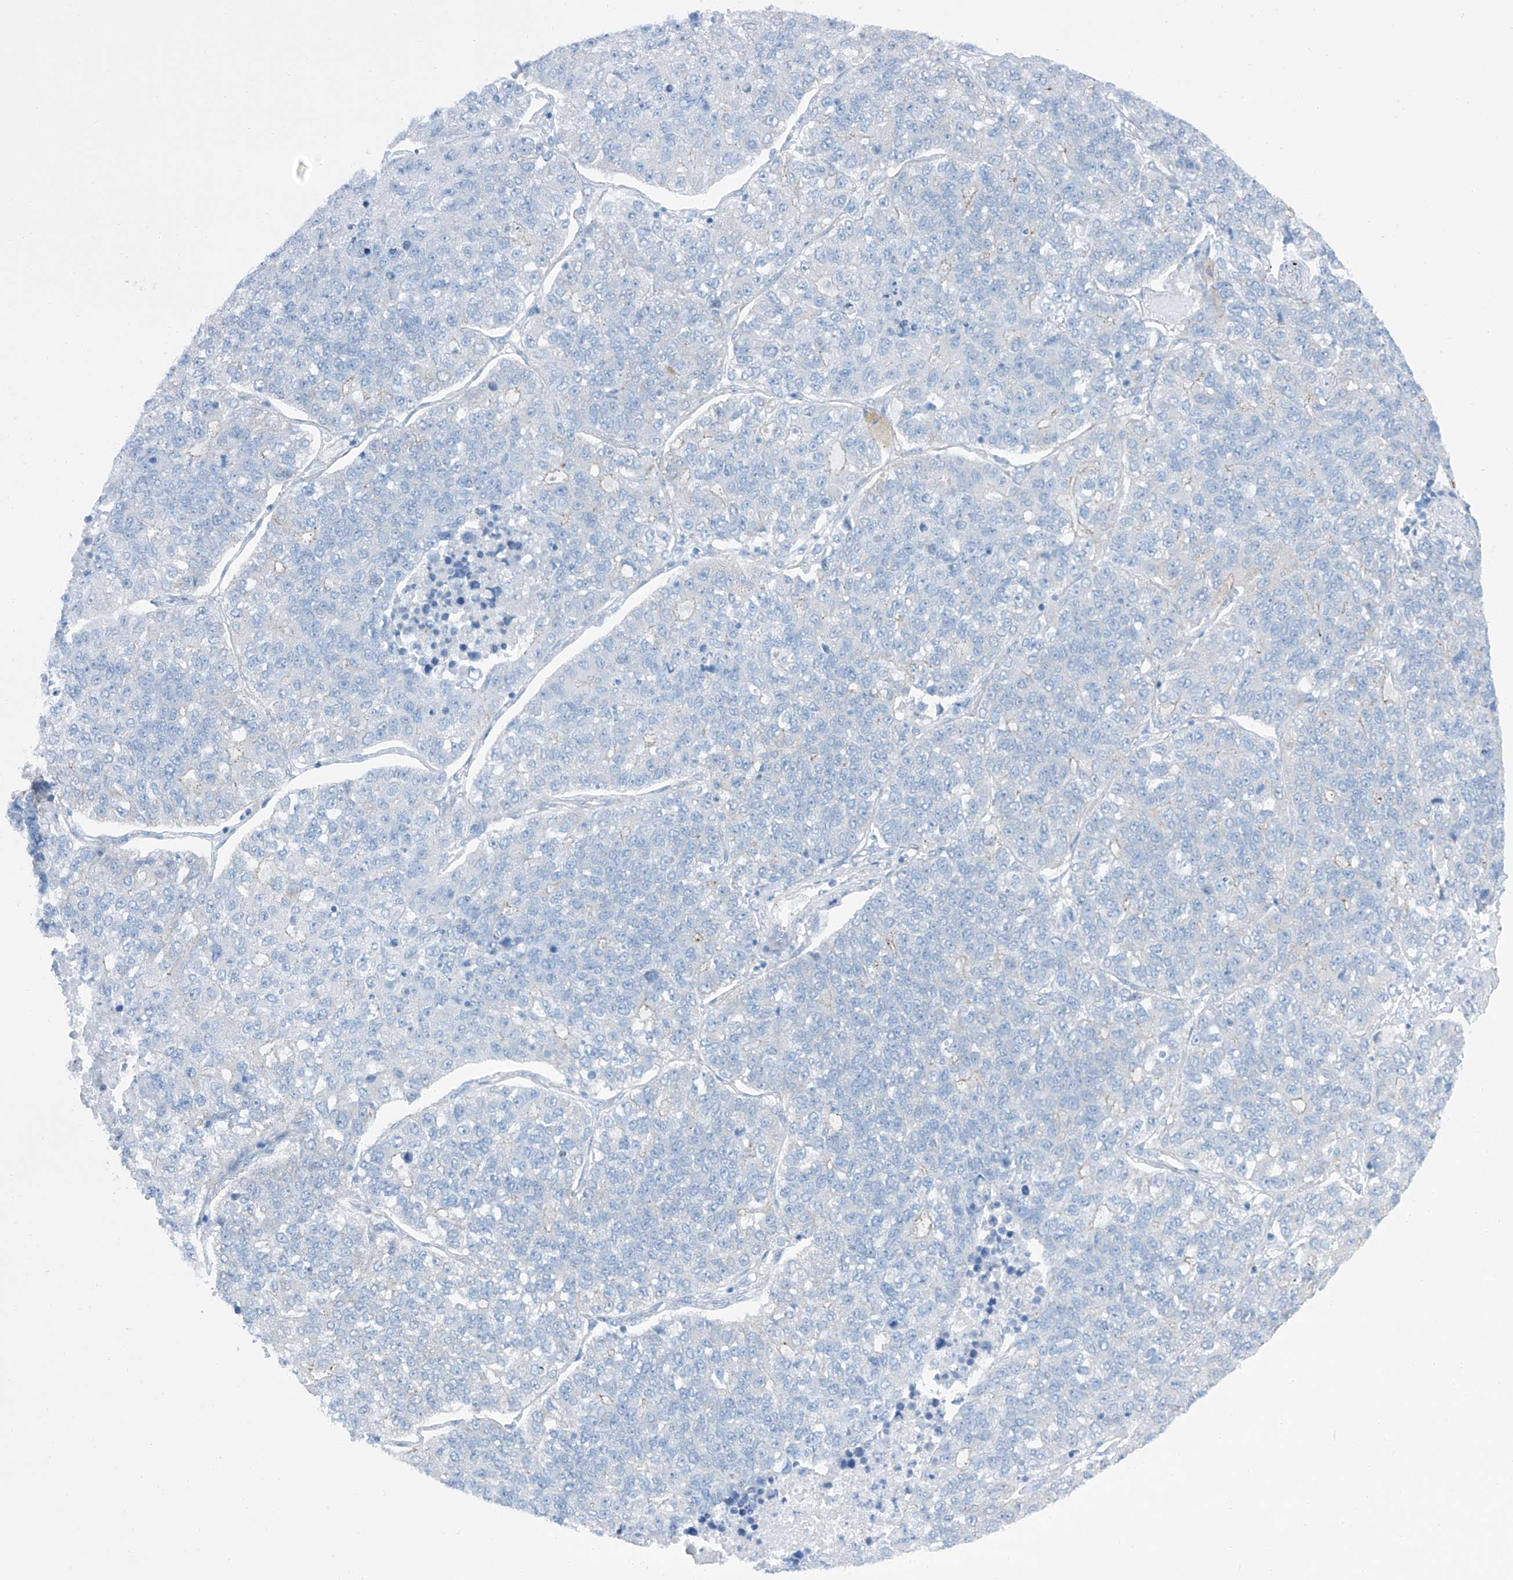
{"staining": {"intensity": "negative", "quantity": "none", "location": "none"}, "tissue": "lung cancer", "cell_type": "Tumor cells", "image_type": "cancer", "snomed": [{"axis": "morphology", "description": "Adenocarcinoma, NOS"}, {"axis": "topography", "description": "Lung"}], "caption": "Lung adenocarcinoma was stained to show a protein in brown. There is no significant staining in tumor cells.", "gene": "MAGI1", "patient": {"sex": "male", "age": 49}}